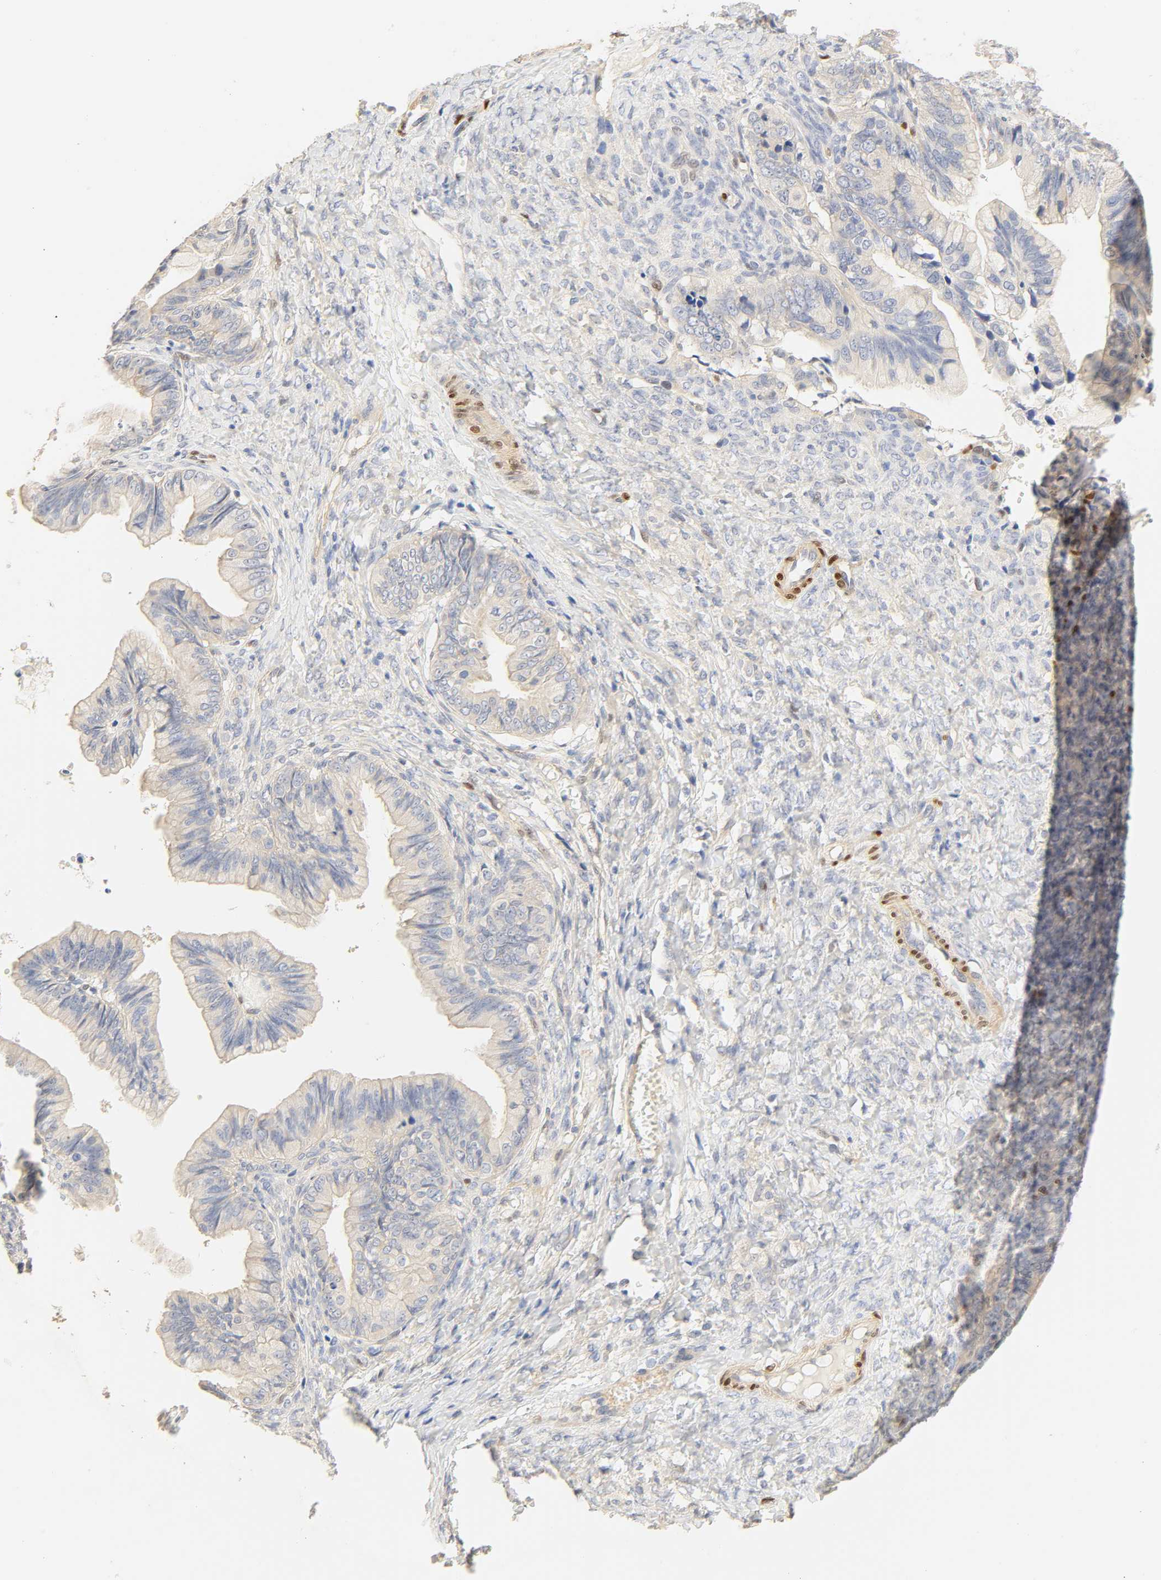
{"staining": {"intensity": "negative", "quantity": "none", "location": "none"}, "tissue": "ovarian cancer", "cell_type": "Tumor cells", "image_type": "cancer", "snomed": [{"axis": "morphology", "description": "Cystadenocarcinoma, mucinous, NOS"}, {"axis": "topography", "description": "Ovary"}], "caption": "Ovarian mucinous cystadenocarcinoma was stained to show a protein in brown. There is no significant expression in tumor cells.", "gene": "BORCS8-MEF2B", "patient": {"sex": "female", "age": 36}}